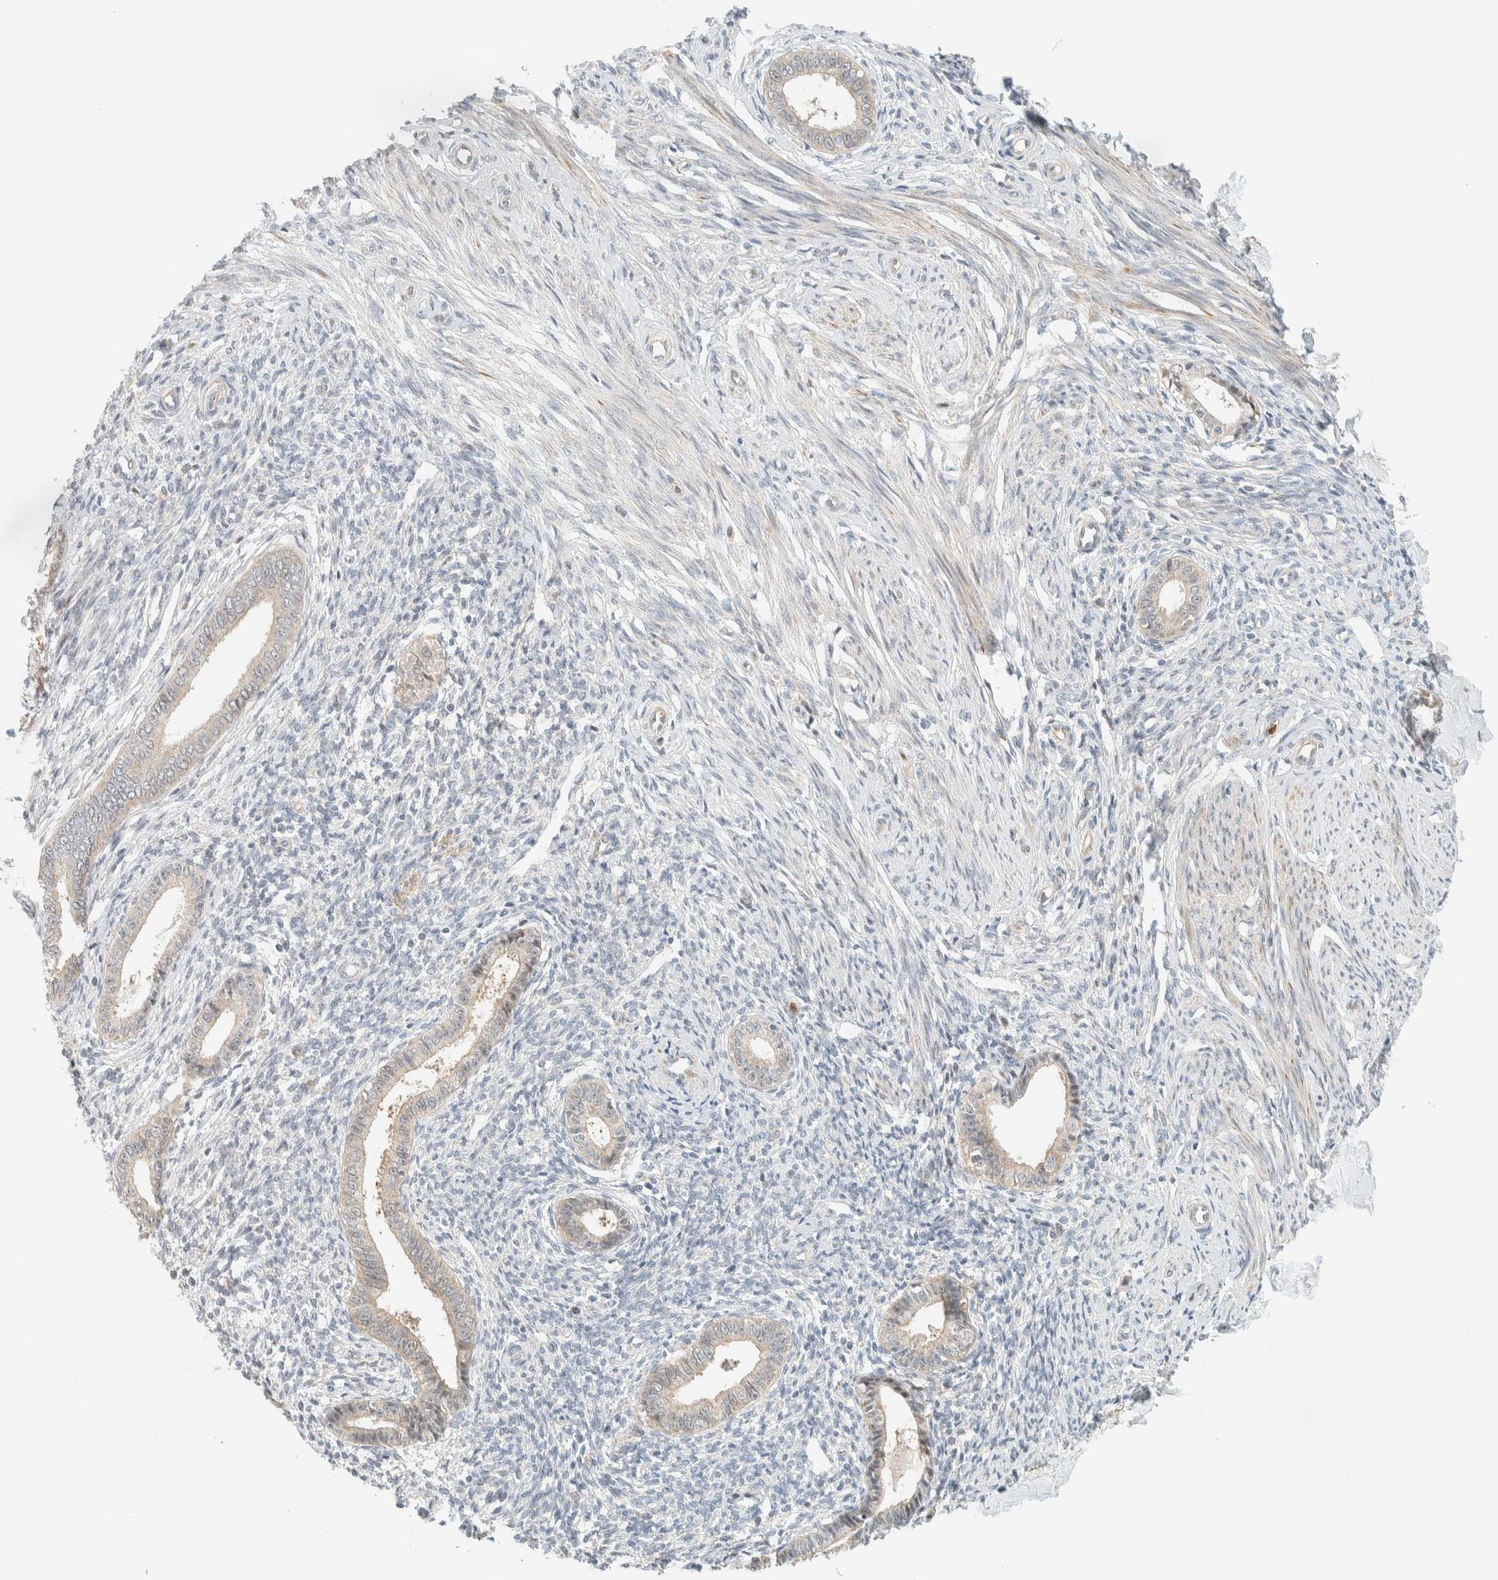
{"staining": {"intensity": "negative", "quantity": "none", "location": "none"}, "tissue": "endometrium", "cell_type": "Cells in endometrial stroma", "image_type": "normal", "snomed": [{"axis": "morphology", "description": "Normal tissue, NOS"}, {"axis": "topography", "description": "Endometrium"}], "caption": "Image shows no significant protein positivity in cells in endometrial stroma of normal endometrium. (Brightfield microscopy of DAB (3,3'-diaminobenzidine) immunohistochemistry at high magnification).", "gene": "CCDC171", "patient": {"sex": "female", "age": 56}}